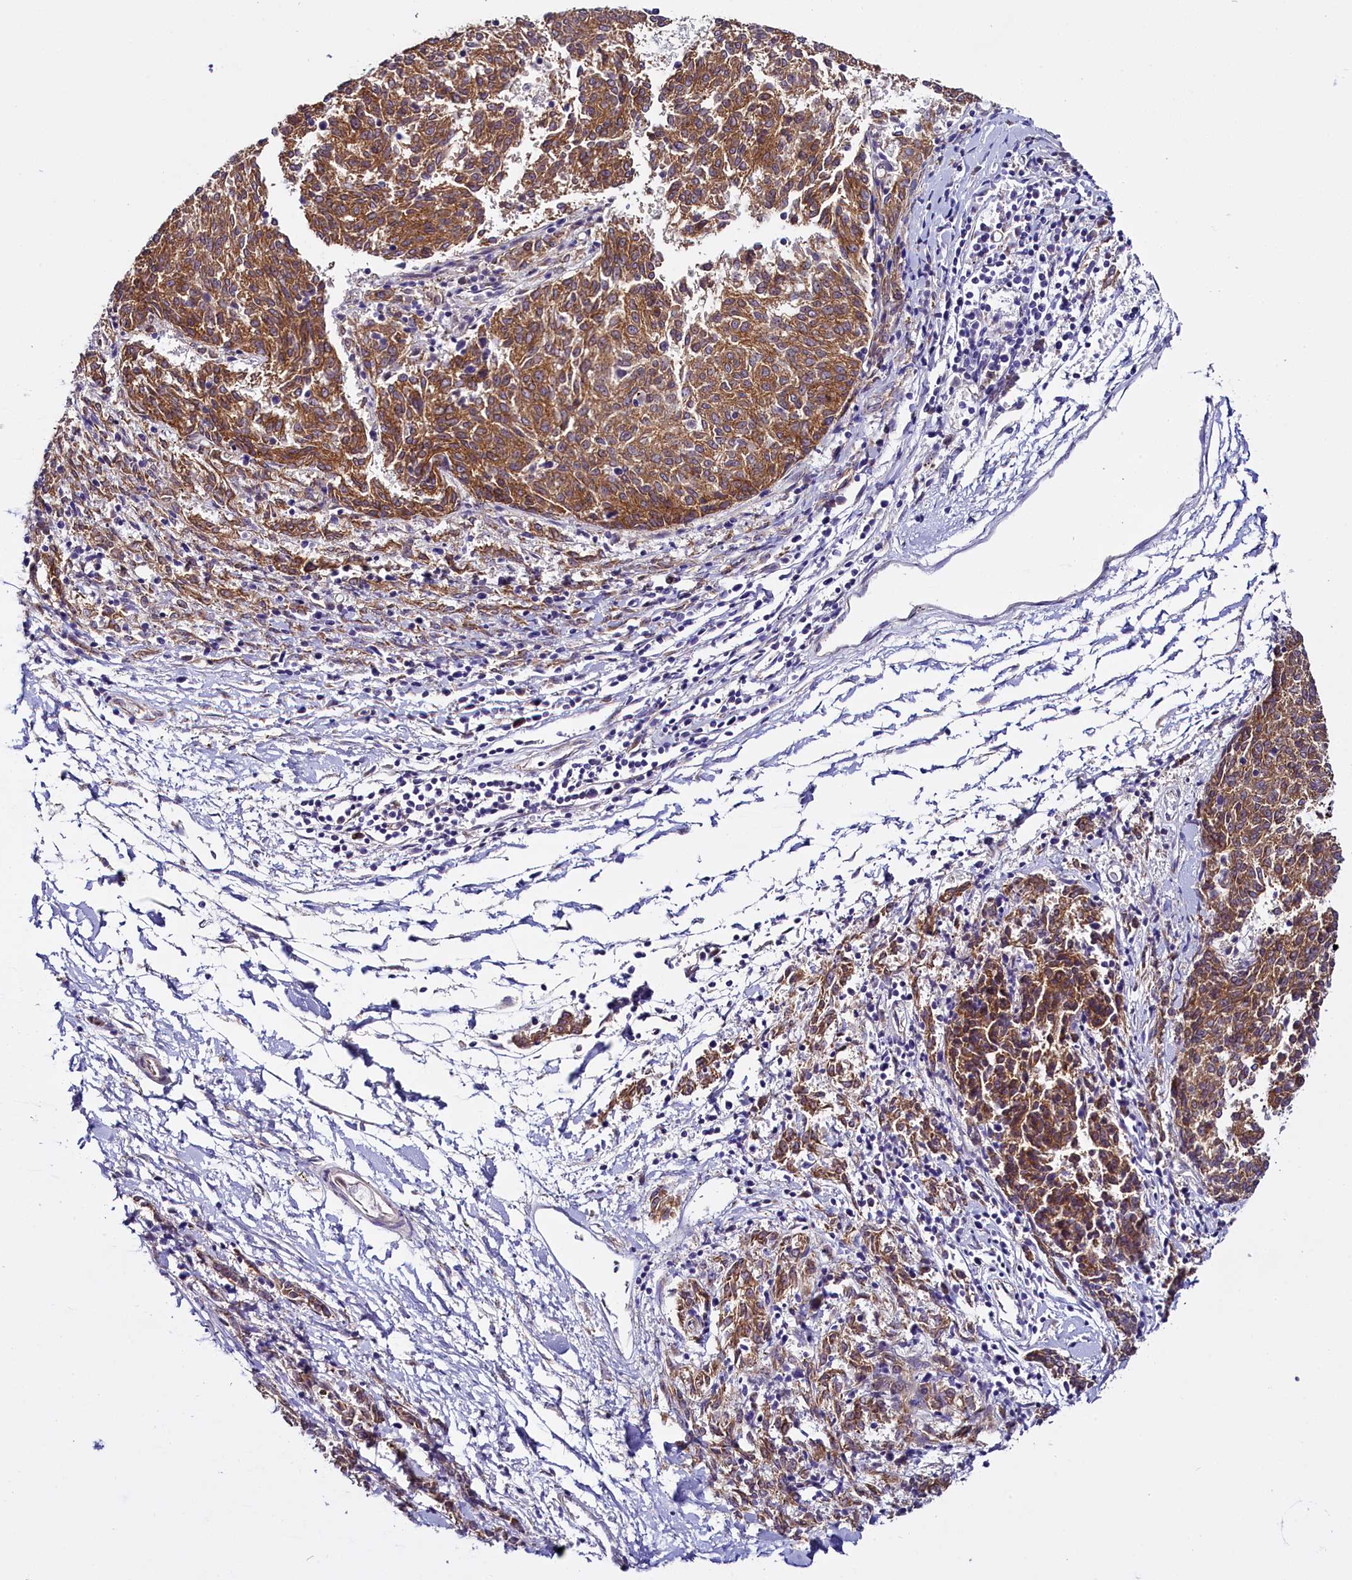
{"staining": {"intensity": "moderate", "quantity": ">75%", "location": "cytoplasmic/membranous"}, "tissue": "melanoma", "cell_type": "Tumor cells", "image_type": "cancer", "snomed": [{"axis": "morphology", "description": "Malignant melanoma, NOS"}, {"axis": "topography", "description": "Skin"}], "caption": "Immunohistochemical staining of human melanoma demonstrates moderate cytoplasmic/membranous protein expression in approximately >75% of tumor cells.", "gene": "UACA", "patient": {"sex": "female", "age": 72}}